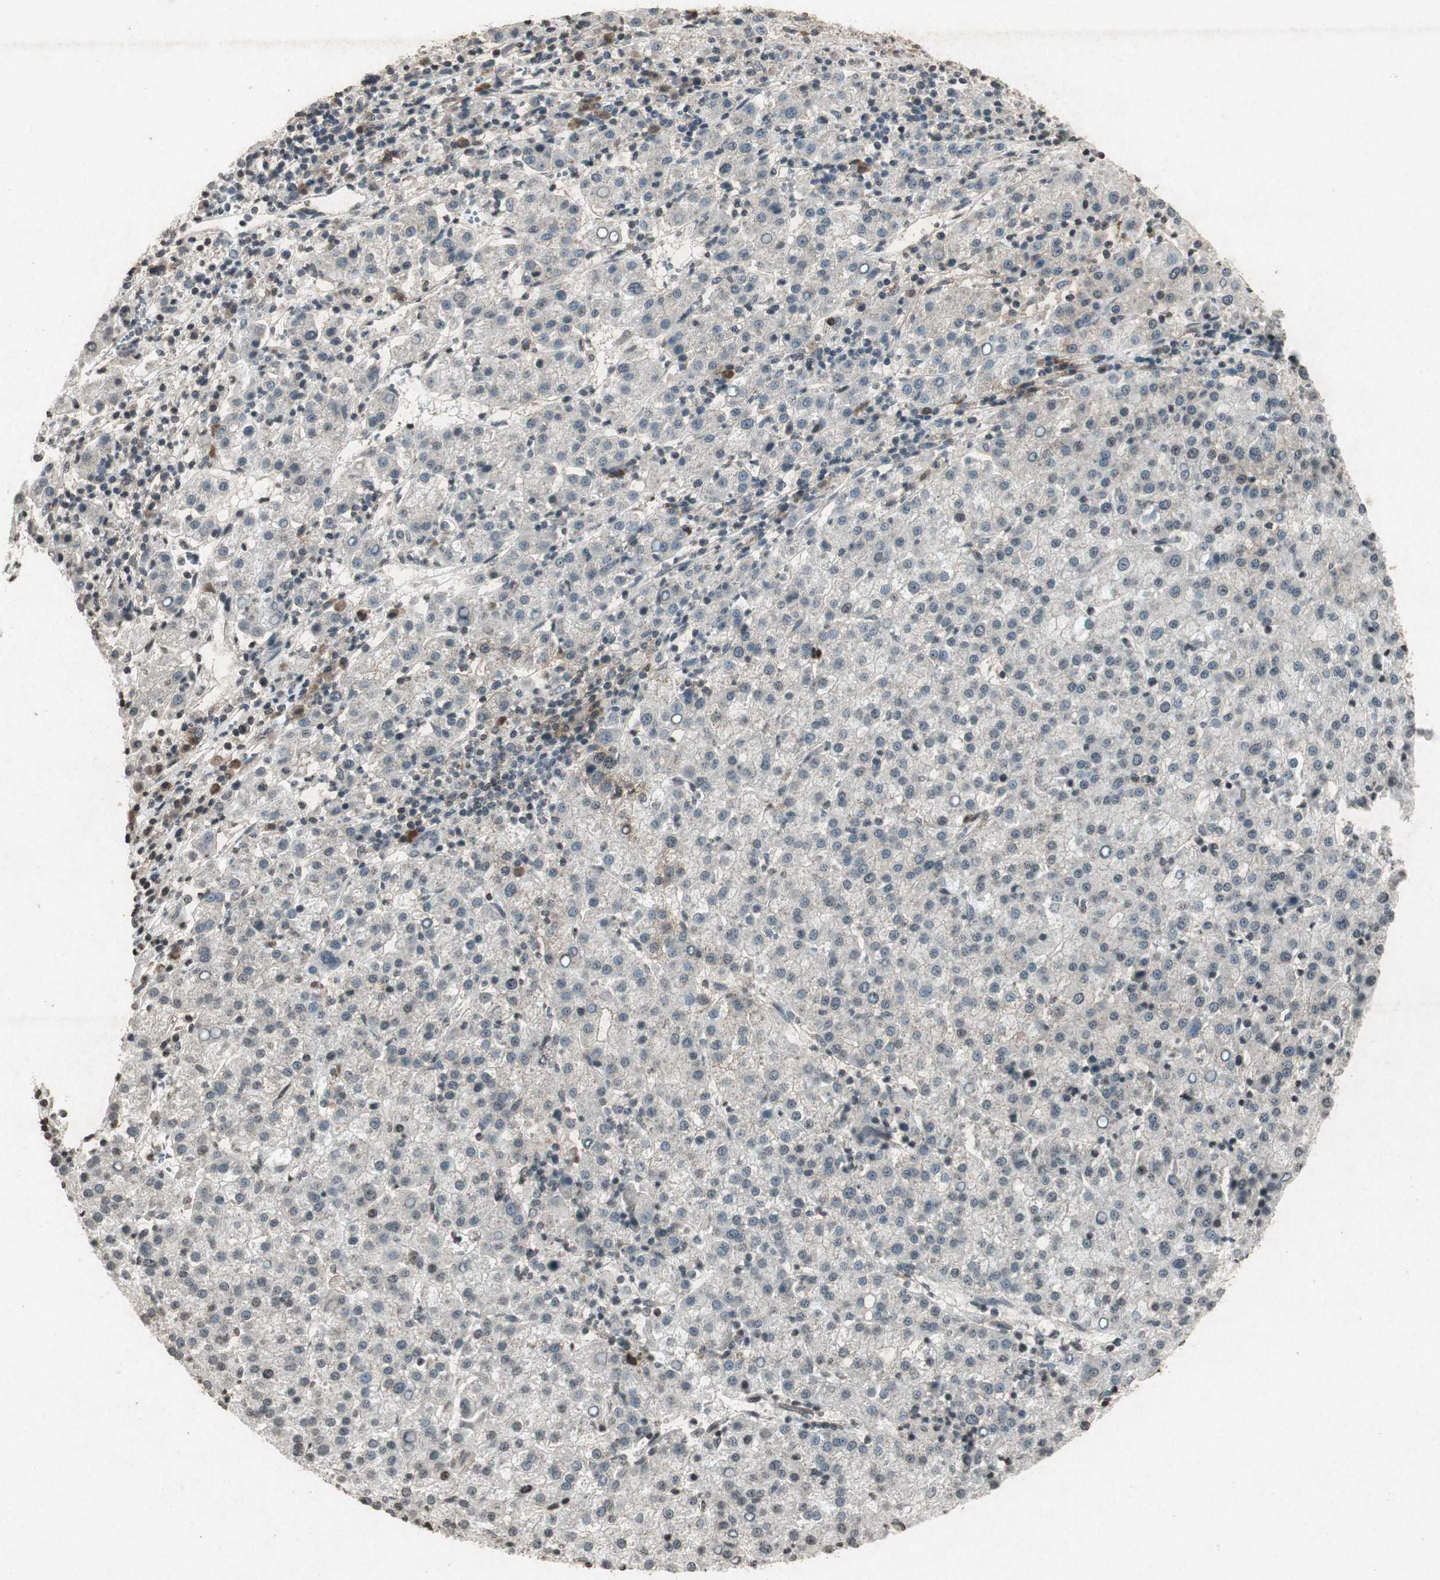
{"staining": {"intensity": "negative", "quantity": "none", "location": "none"}, "tissue": "liver cancer", "cell_type": "Tumor cells", "image_type": "cancer", "snomed": [{"axis": "morphology", "description": "Carcinoma, Hepatocellular, NOS"}, {"axis": "topography", "description": "Liver"}], "caption": "Image shows no protein staining in tumor cells of hepatocellular carcinoma (liver) tissue.", "gene": "PRKG1", "patient": {"sex": "female", "age": 58}}